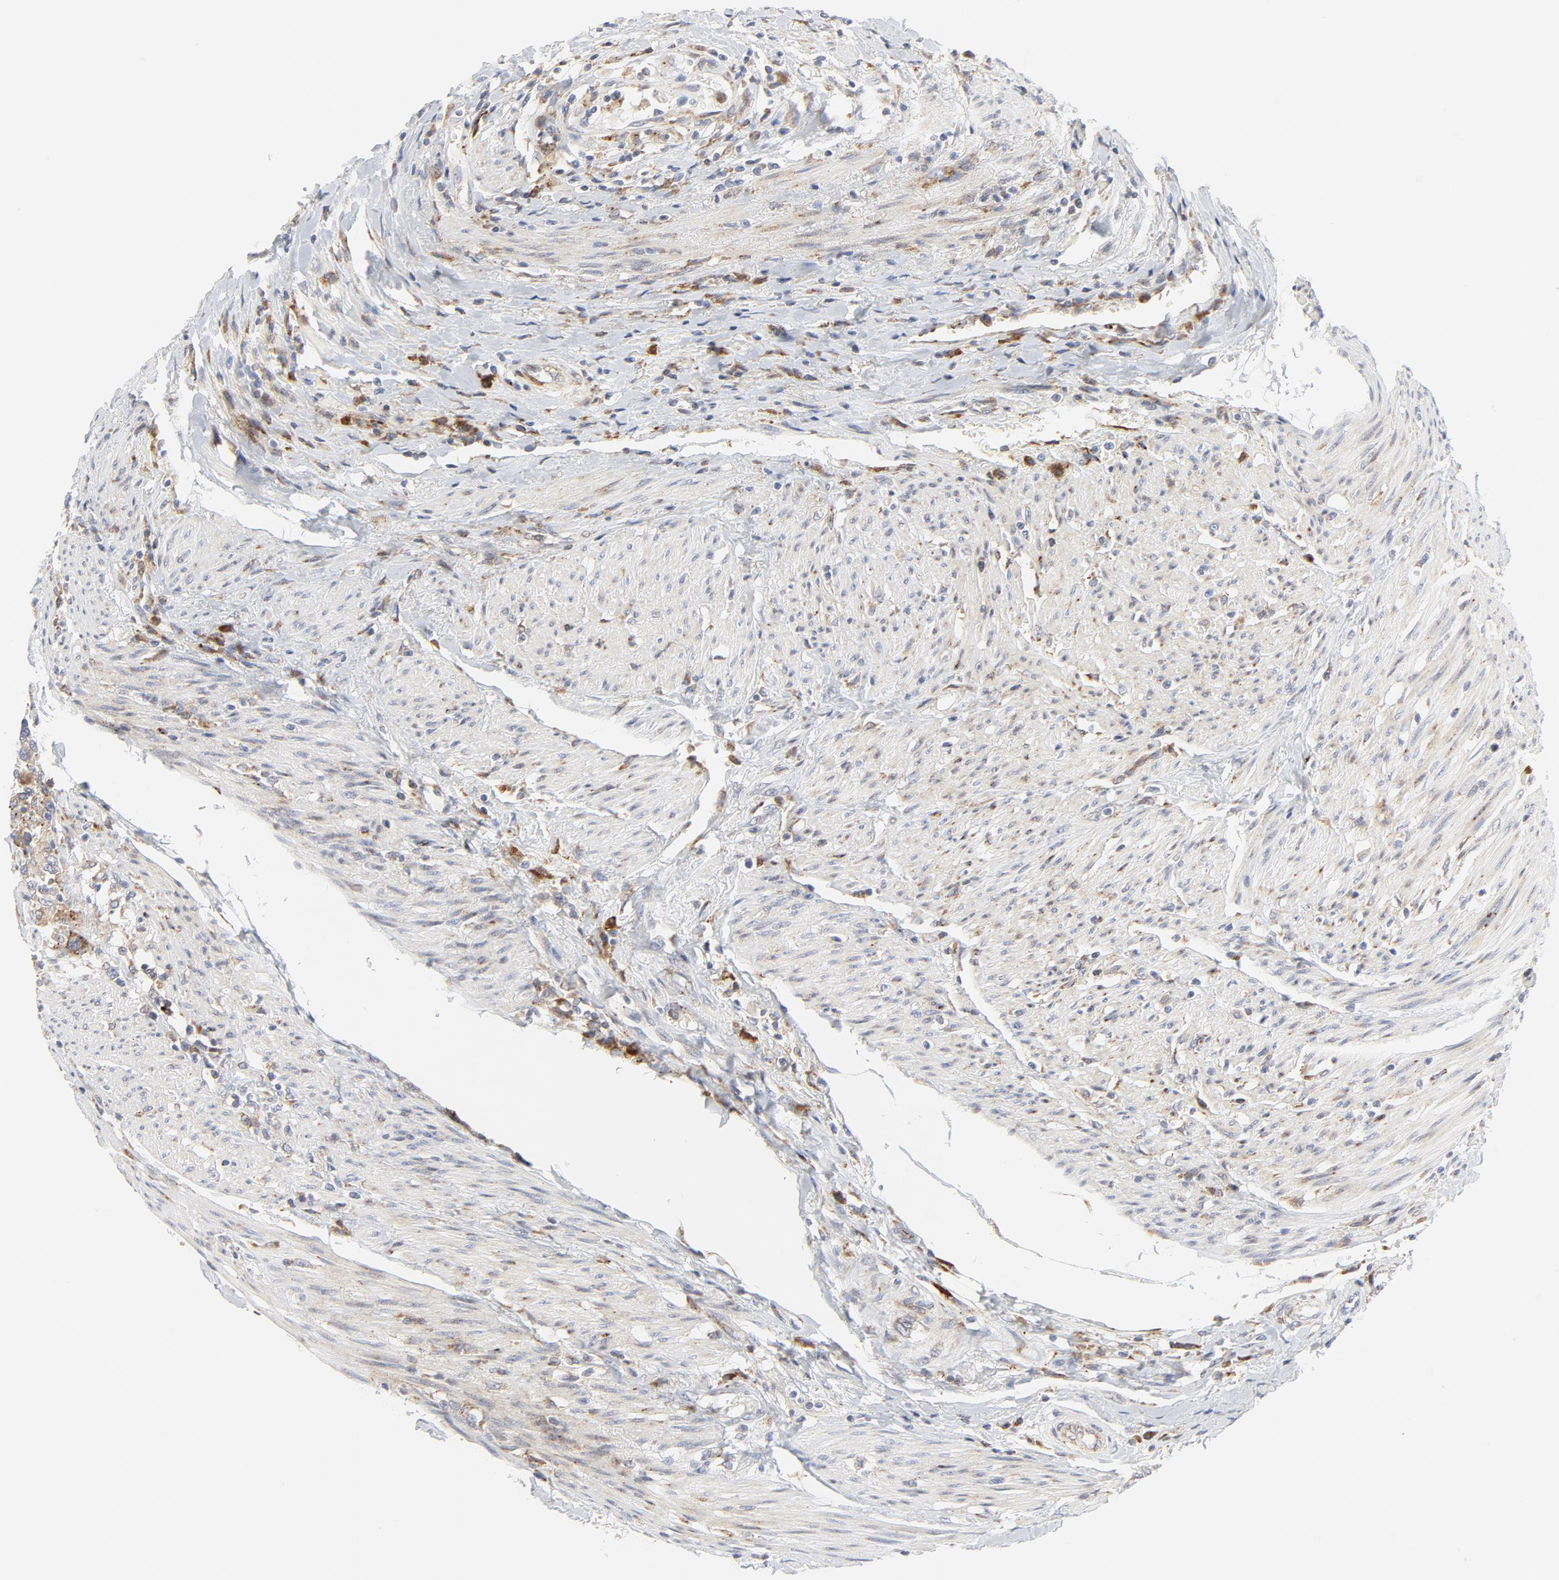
{"staining": {"intensity": "moderate", "quantity": "25%-75%", "location": "cytoplasmic/membranous"}, "tissue": "urothelial cancer", "cell_type": "Tumor cells", "image_type": "cancer", "snomed": [{"axis": "morphology", "description": "Urothelial carcinoma, High grade"}, {"axis": "topography", "description": "Urinary bladder"}], "caption": "Tumor cells show medium levels of moderate cytoplasmic/membranous staining in approximately 25%-75% of cells in urothelial carcinoma (high-grade). (Stains: DAB (3,3'-diaminobenzidine) in brown, nuclei in blue, Microscopy: brightfield microscopy at high magnification).", "gene": "LRP6", "patient": {"sex": "female", "age": 80}}